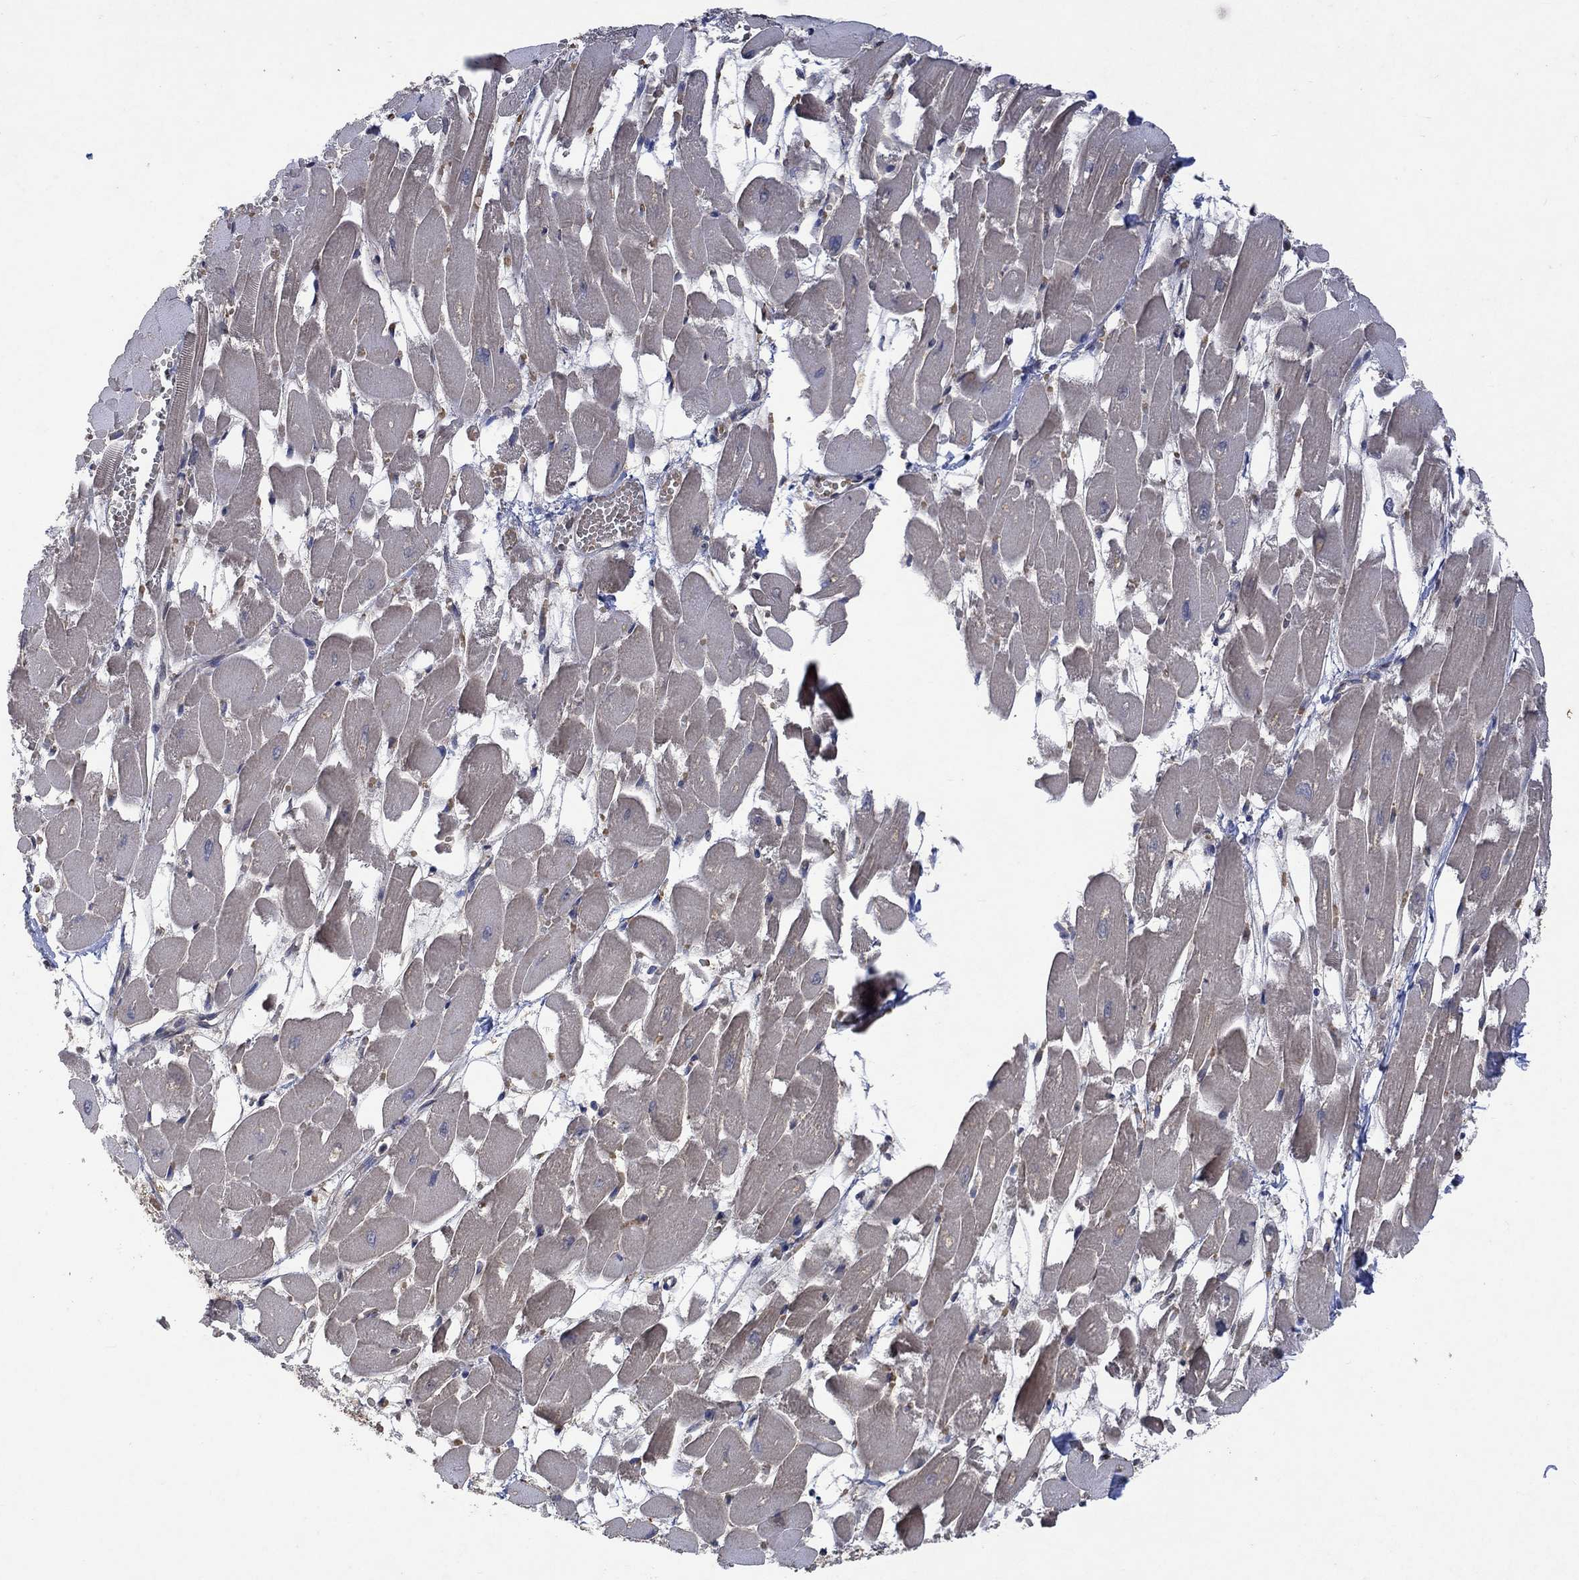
{"staining": {"intensity": "negative", "quantity": "none", "location": "none"}, "tissue": "heart muscle", "cell_type": "Cardiomyocytes", "image_type": "normal", "snomed": [{"axis": "morphology", "description": "Normal tissue, NOS"}, {"axis": "topography", "description": "Heart"}], "caption": "The immunohistochemistry (IHC) histopathology image has no significant expression in cardiomyocytes of heart muscle.", "gene": "GRIN2D", "patient": {"sex": "female", "age": 52}}